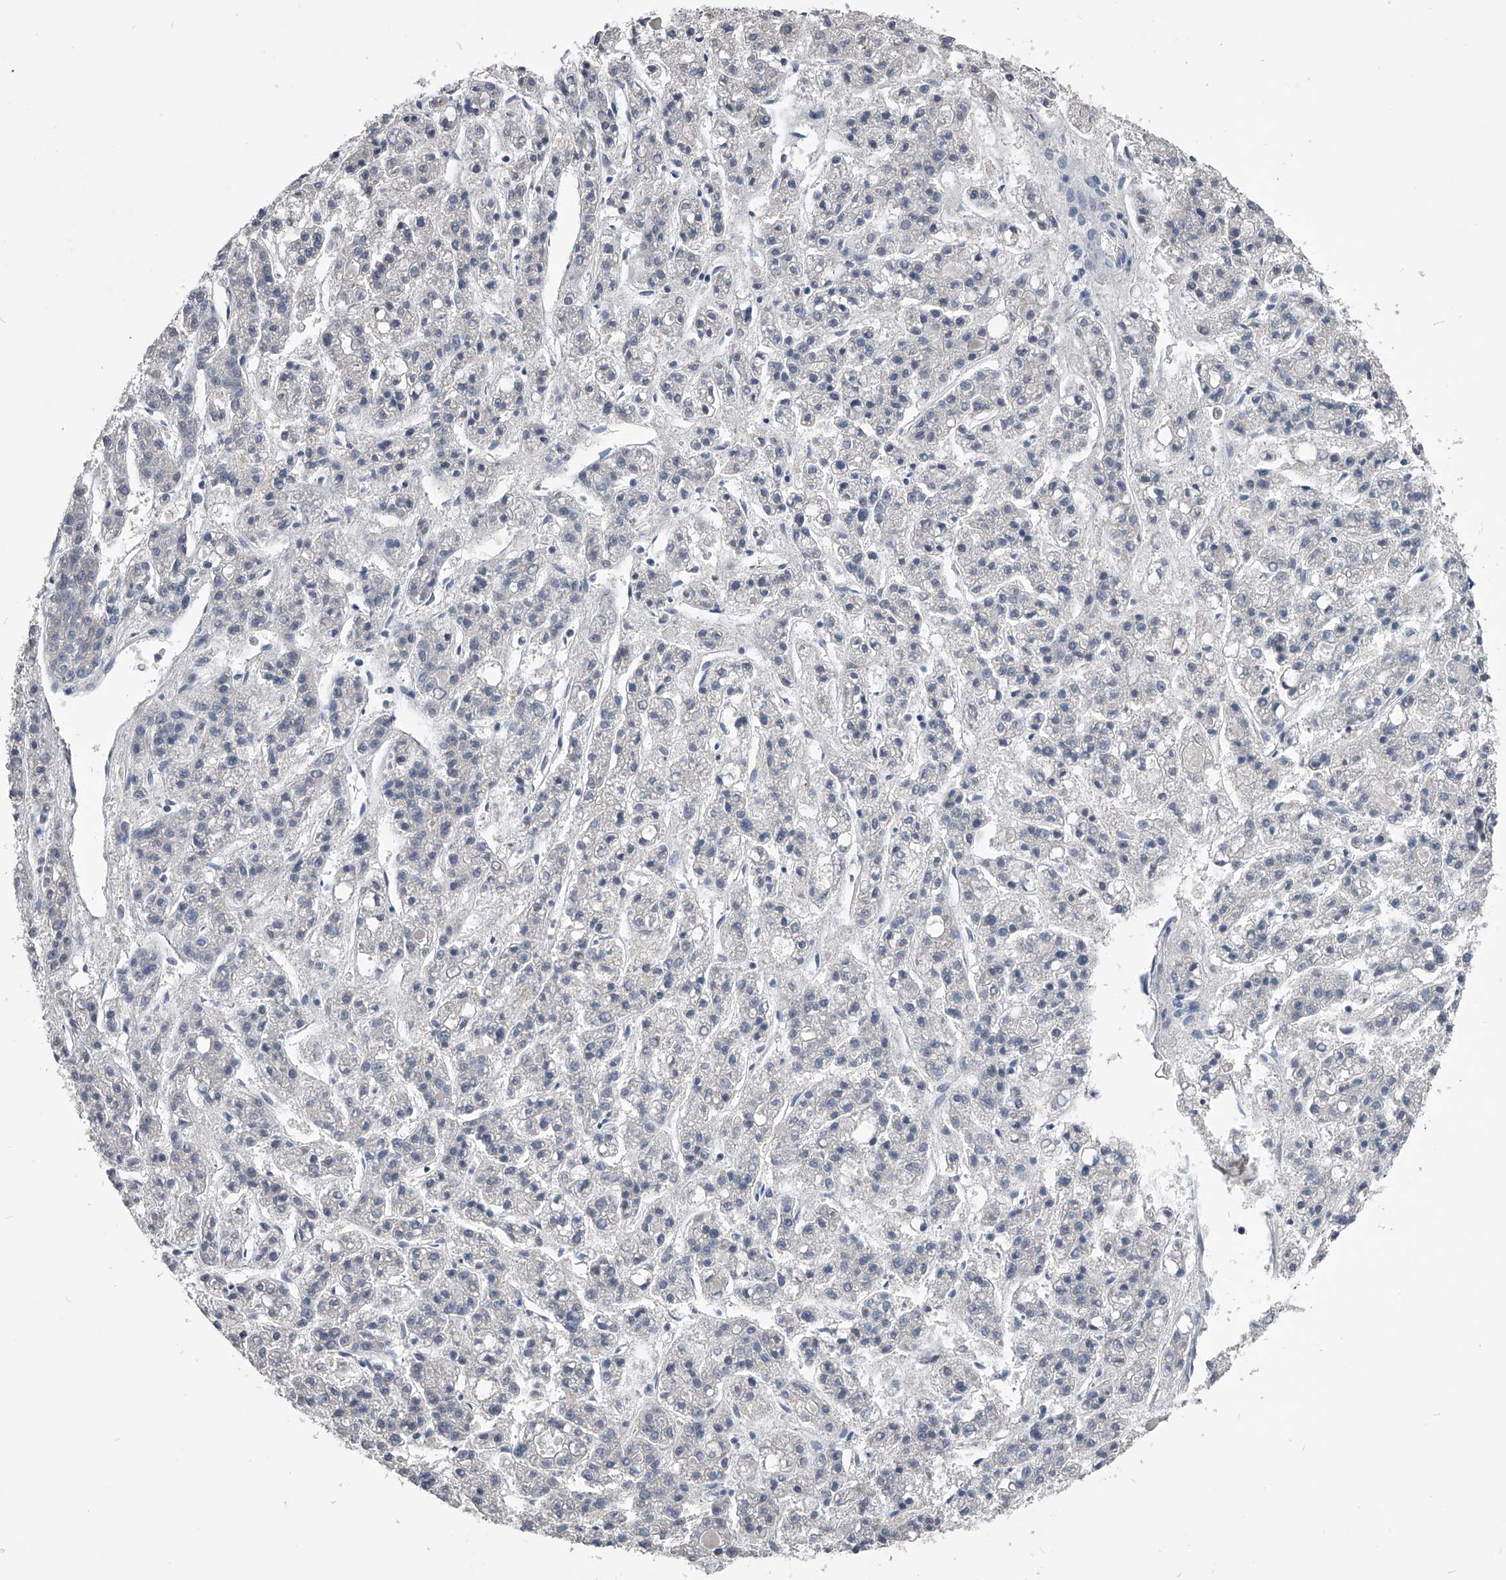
{"staining": {"intensity": "negative", "quantity": "none", "location": "none"}, "tissue": "liver cancer", "cell_type": "Tumor cells", "image_type": "cancer", "snomed": [{"axis": "morphology", "description": "Carcinoma, Hepatocellular, NOS"}, {"axis": "topography", "description": "Liver"}], "caption": "Image shows no significant protein expression in tumor cells of hepatocellular carcinoma (liver). Nuclei are stained in blue.", "gene": "OAT", "patient": {"sex": "male", "age": 70}}